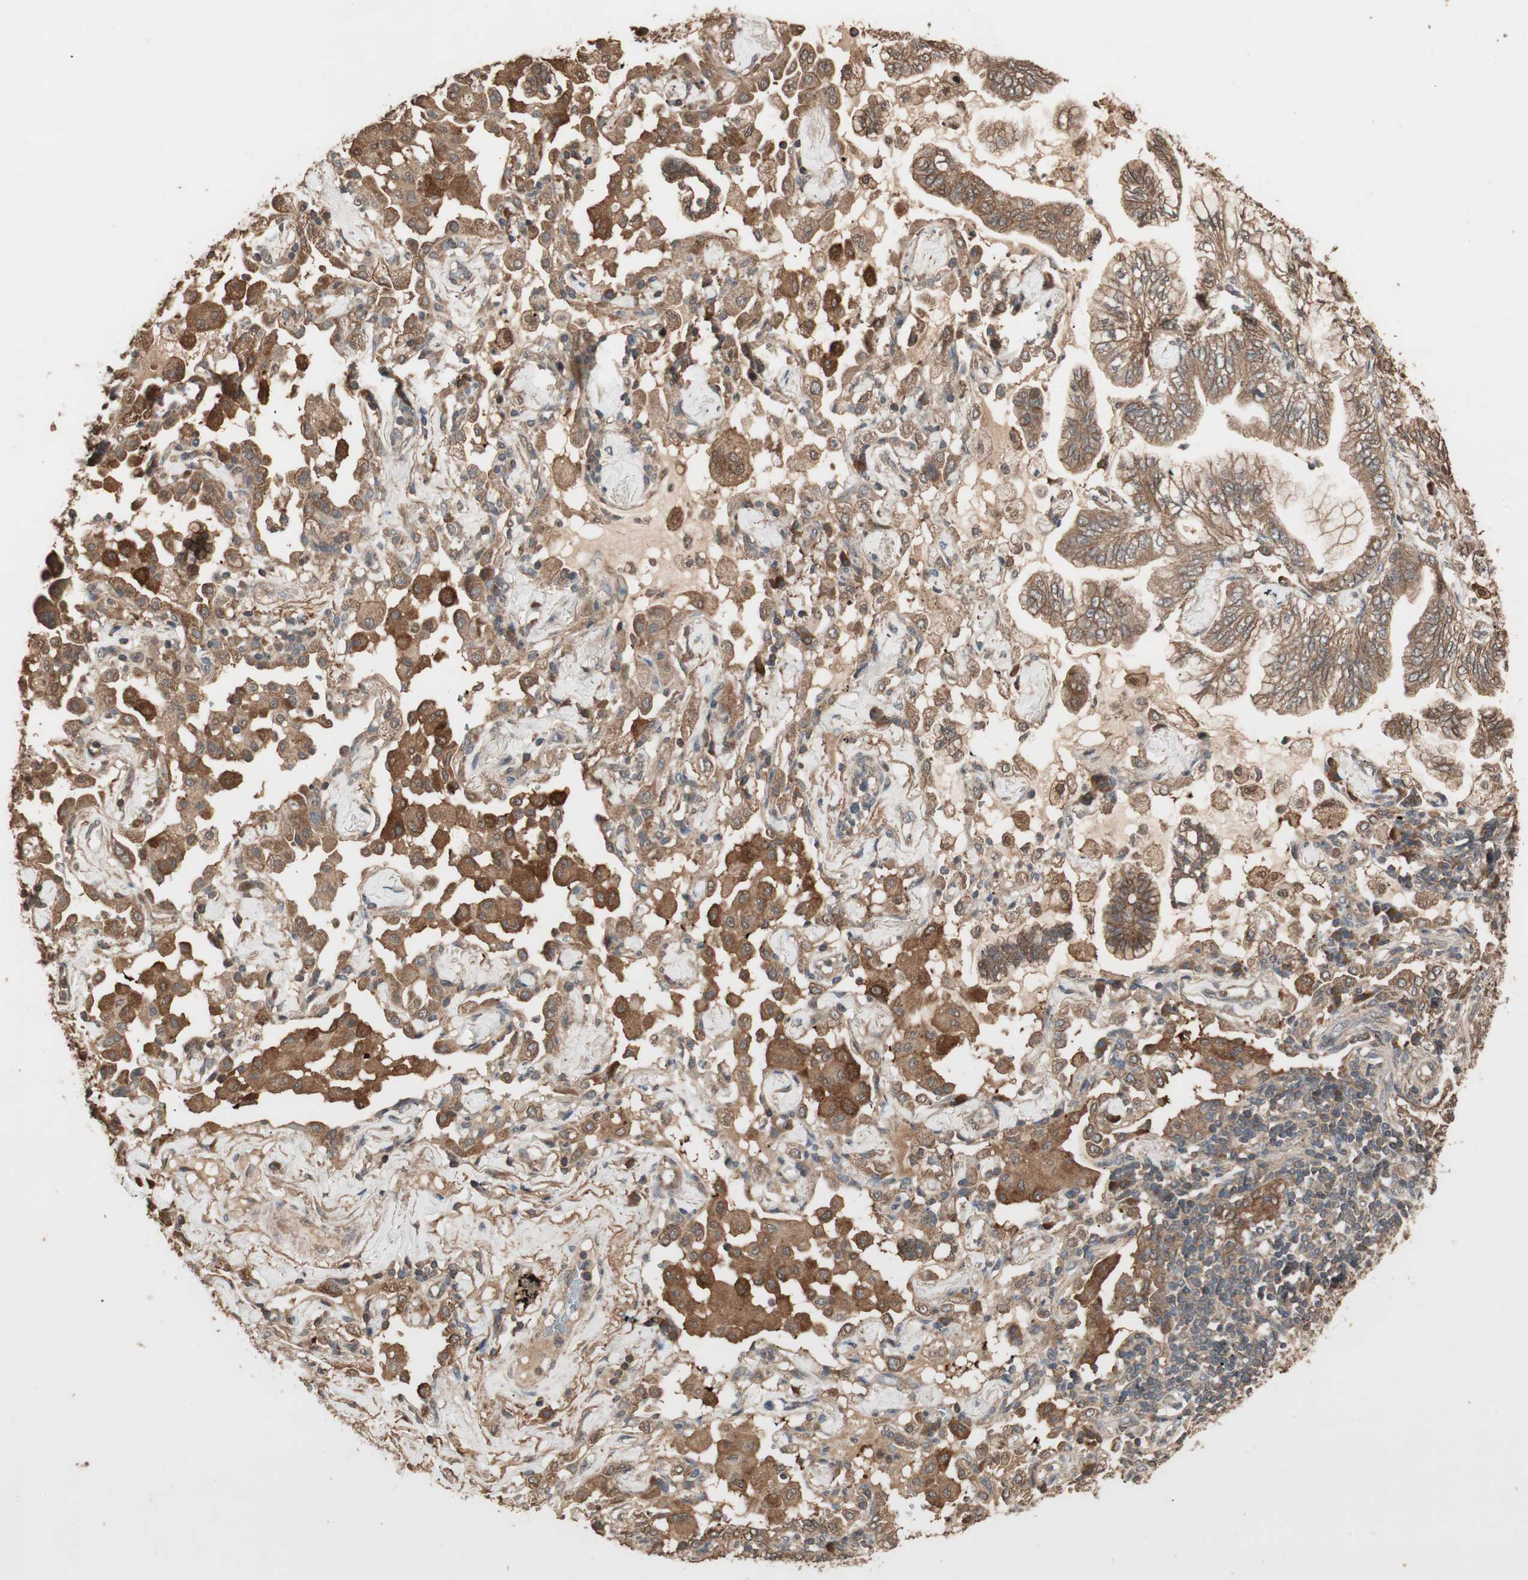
{"staining": {"intensity": "moderate", "quantity": ">75%", "location": "cytoplasmic/membranous"}, "tissue": "lung cancer", "cell_type": "Tumor cells", "image_type": "cancer", "snomed": [{"axis": "morphology", "description": "Normal tissue, NOS"}, {"axis": "morphology", "description": "Adenocarcinoma, NOS"}, {"axis": "topography", "description": "Bronchus"}, {"axis": "topography", "description": "Lung"}], "caption": "DAB immunohistochemical staining of human lung cancer (adenocarcinoma) displays moderate cytoplasmic/membranous protein positivity in about >75% of tumor cells.", "gene": "USP20", "patient": {"sex": "female", "age": 70}}